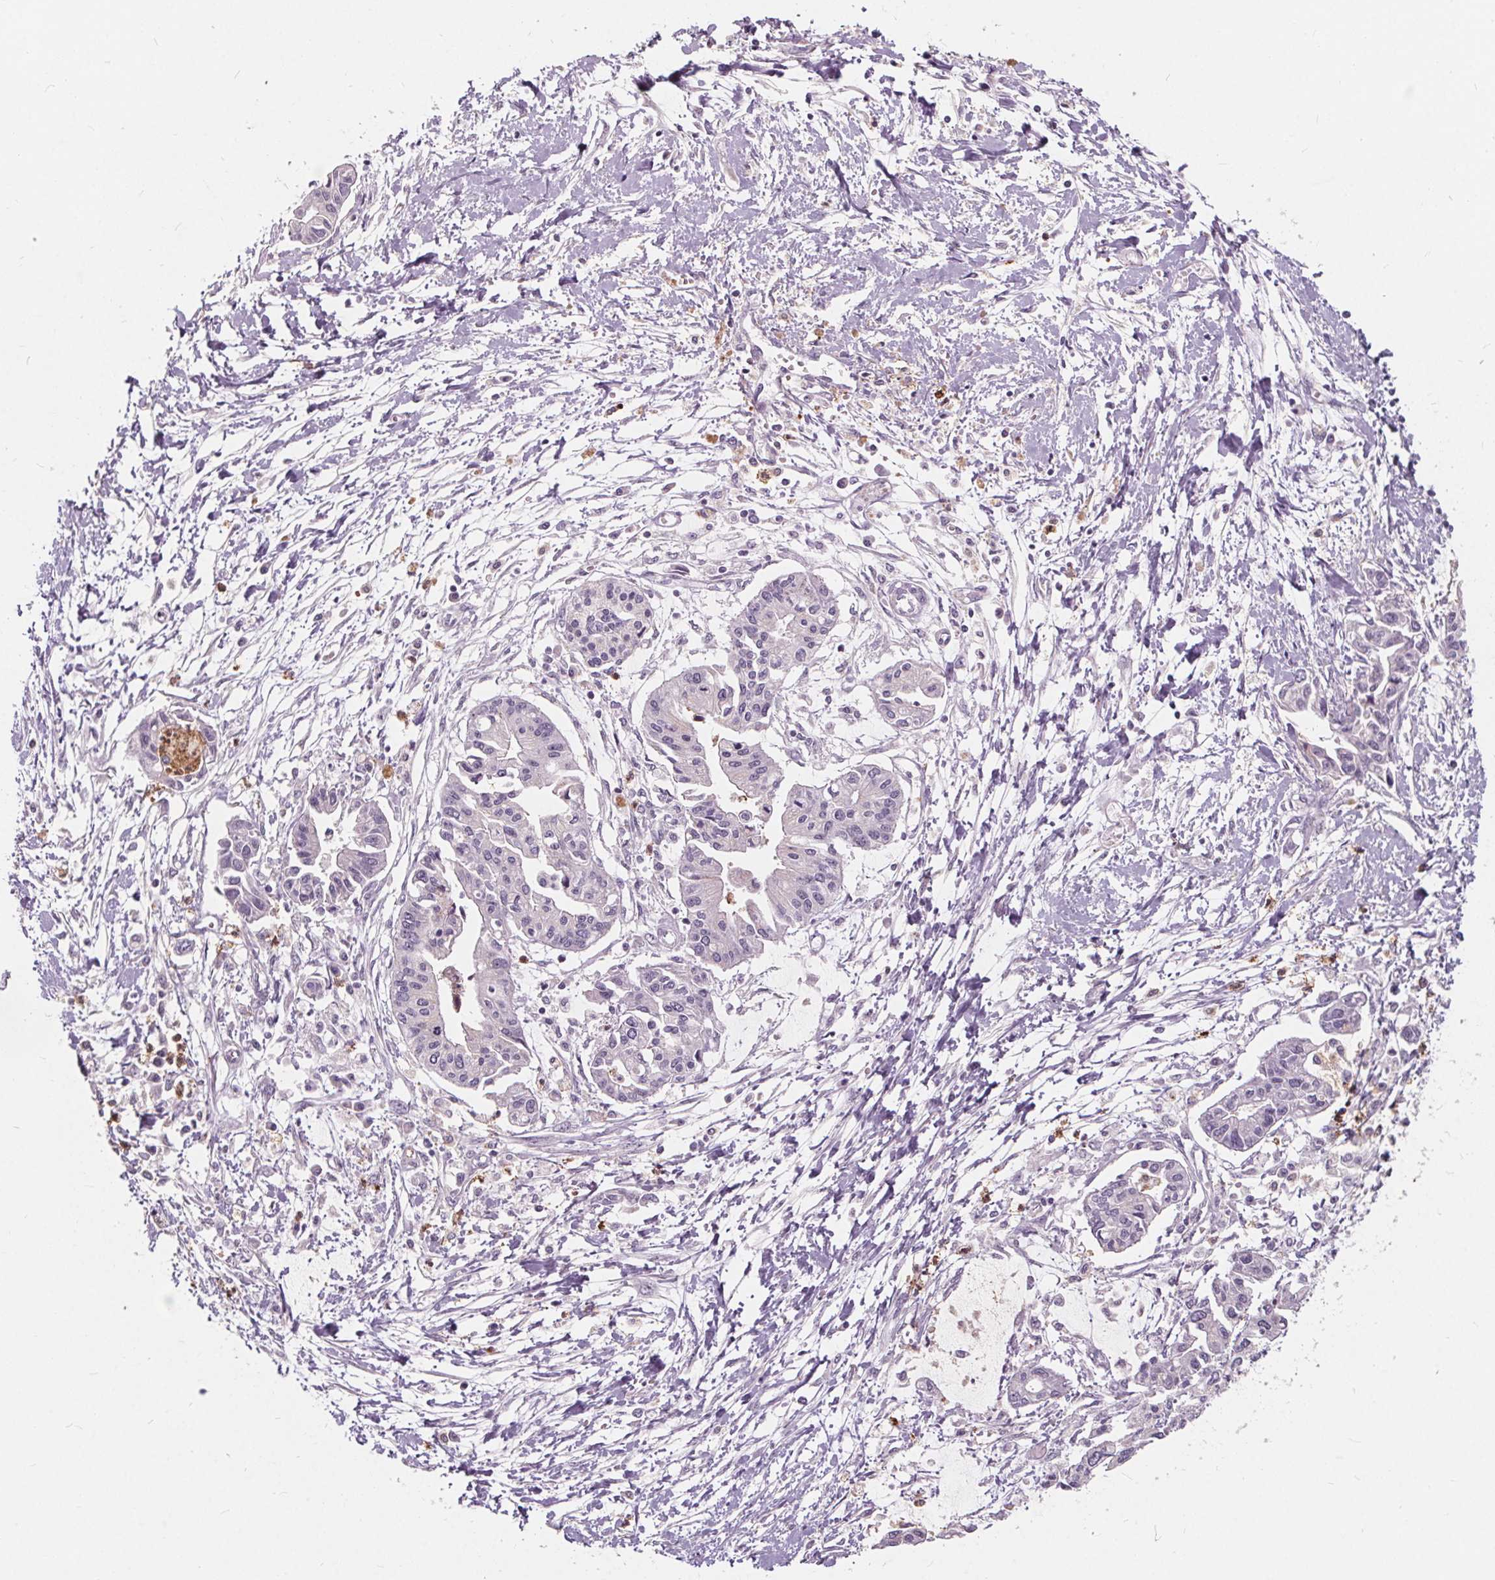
{"staining": {"intensity": "negative", "quantity": "none", "location": "none"}, "tissue": "pancreatic cancer", "cell_type": "Tumor cells", "image_type": "cancer", "snomed": [{"axis": "morphology", "description": "Adenocarcinoma, NOS"}, {"axis": "topography", "description": "Pancreas"}], "caption": "High power microscopy photomicrograph of an immunohistochemistry (IHC) image of pancreatic adenocarcinoma, revealing no significant positivity in tumor cells.", "gene": "HAAO", "patient": {"sex": "male", "age": 60}}